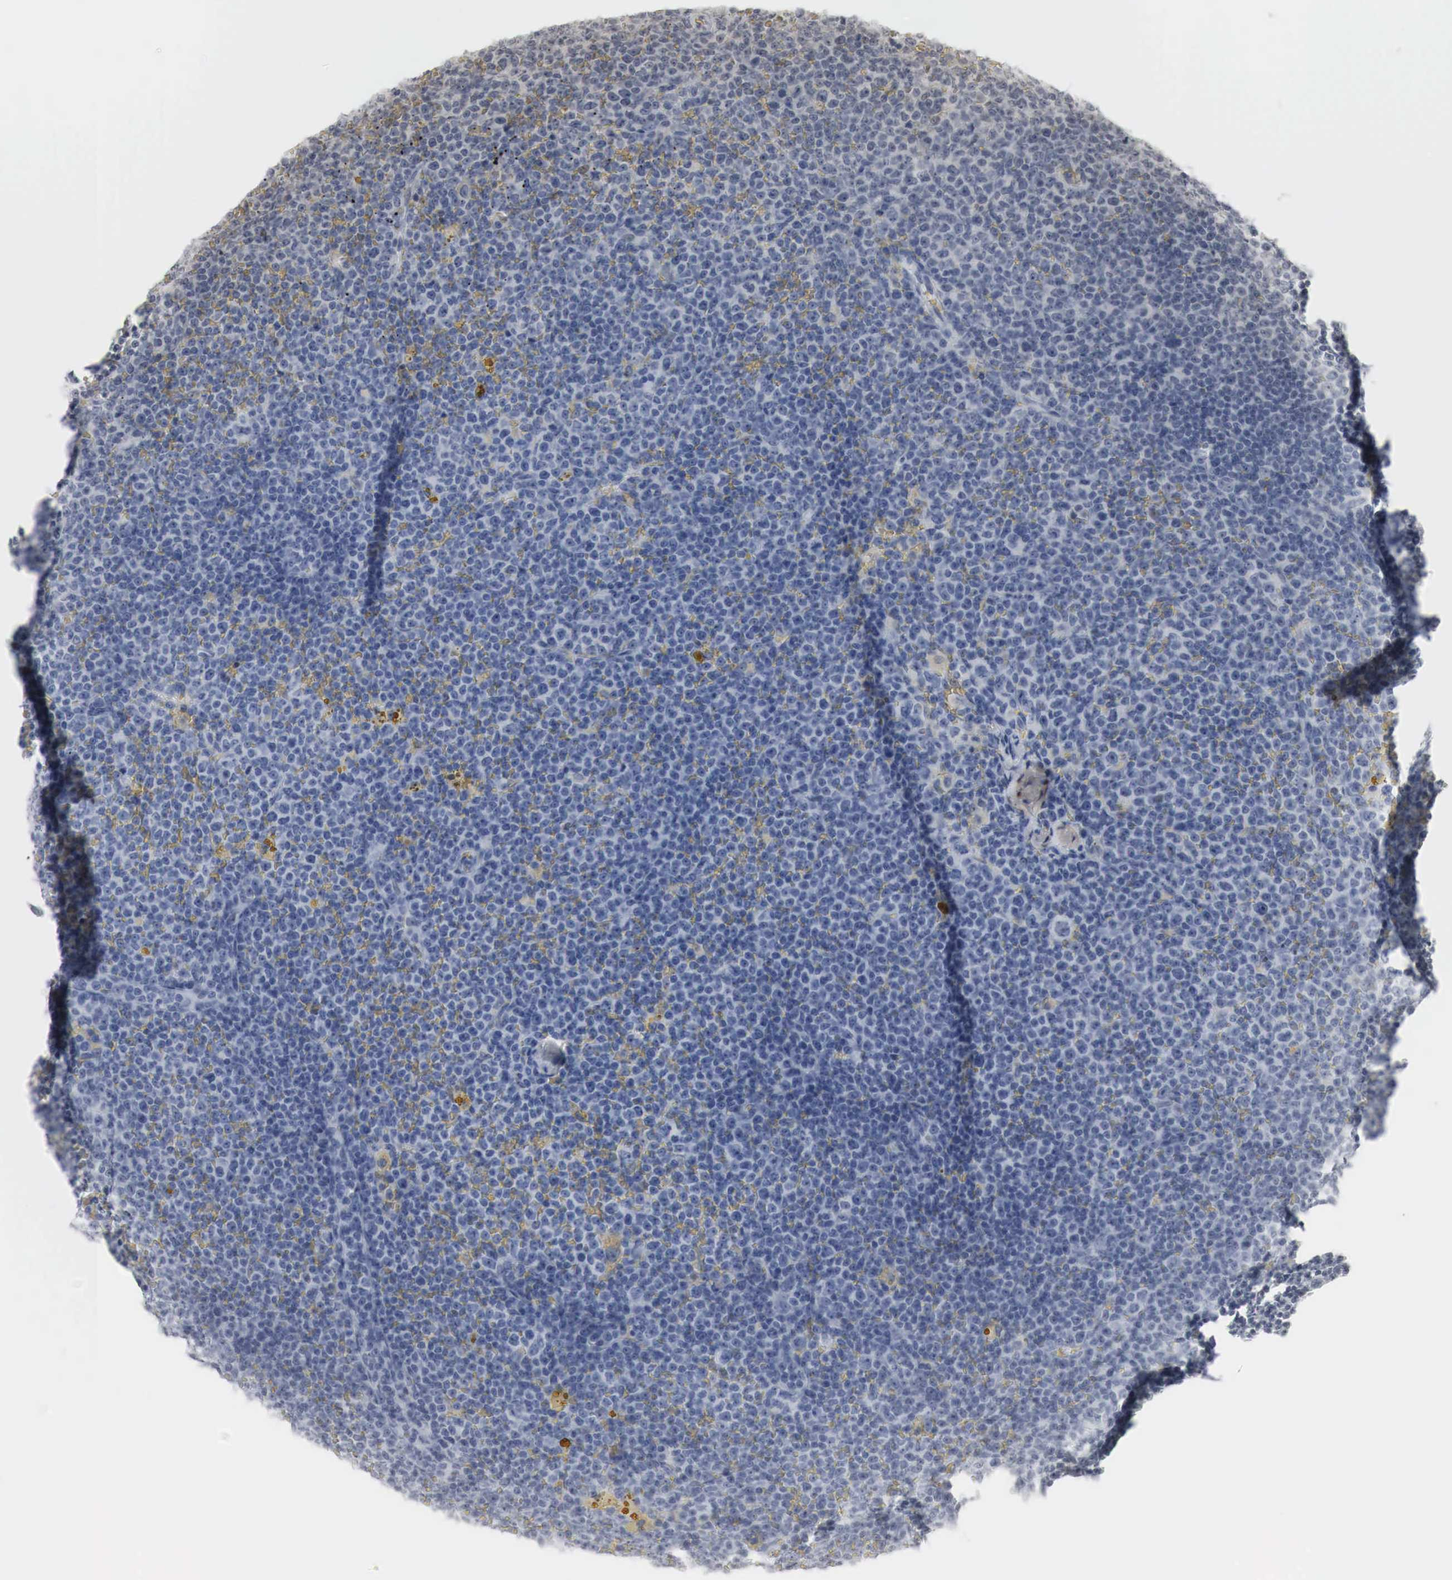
{"staining": {"intensity": "moderate", "quantity": "<25%", "location": "cytoplasmic/membranous"}, "tissue": "lymphoma", "cell_type": "Tumor cells", "image_type": "cancer", "snomed": [{"axis": "morphology", "description": "Malignant lymphoma, non-Hodgkin's type, Low grade"}, {"axis": "topography", "description": "Lymph node"}], "caption": "About <25% of tumor cells in human low-grade malignant lymphoma, non-Hodgkin's type show moderate cytoplasmic/membranous protein positivity as visualized by brown immunohistochemical staining.", "gene": "ERBB4", "patient": {"sex": "male", "age": 50}}